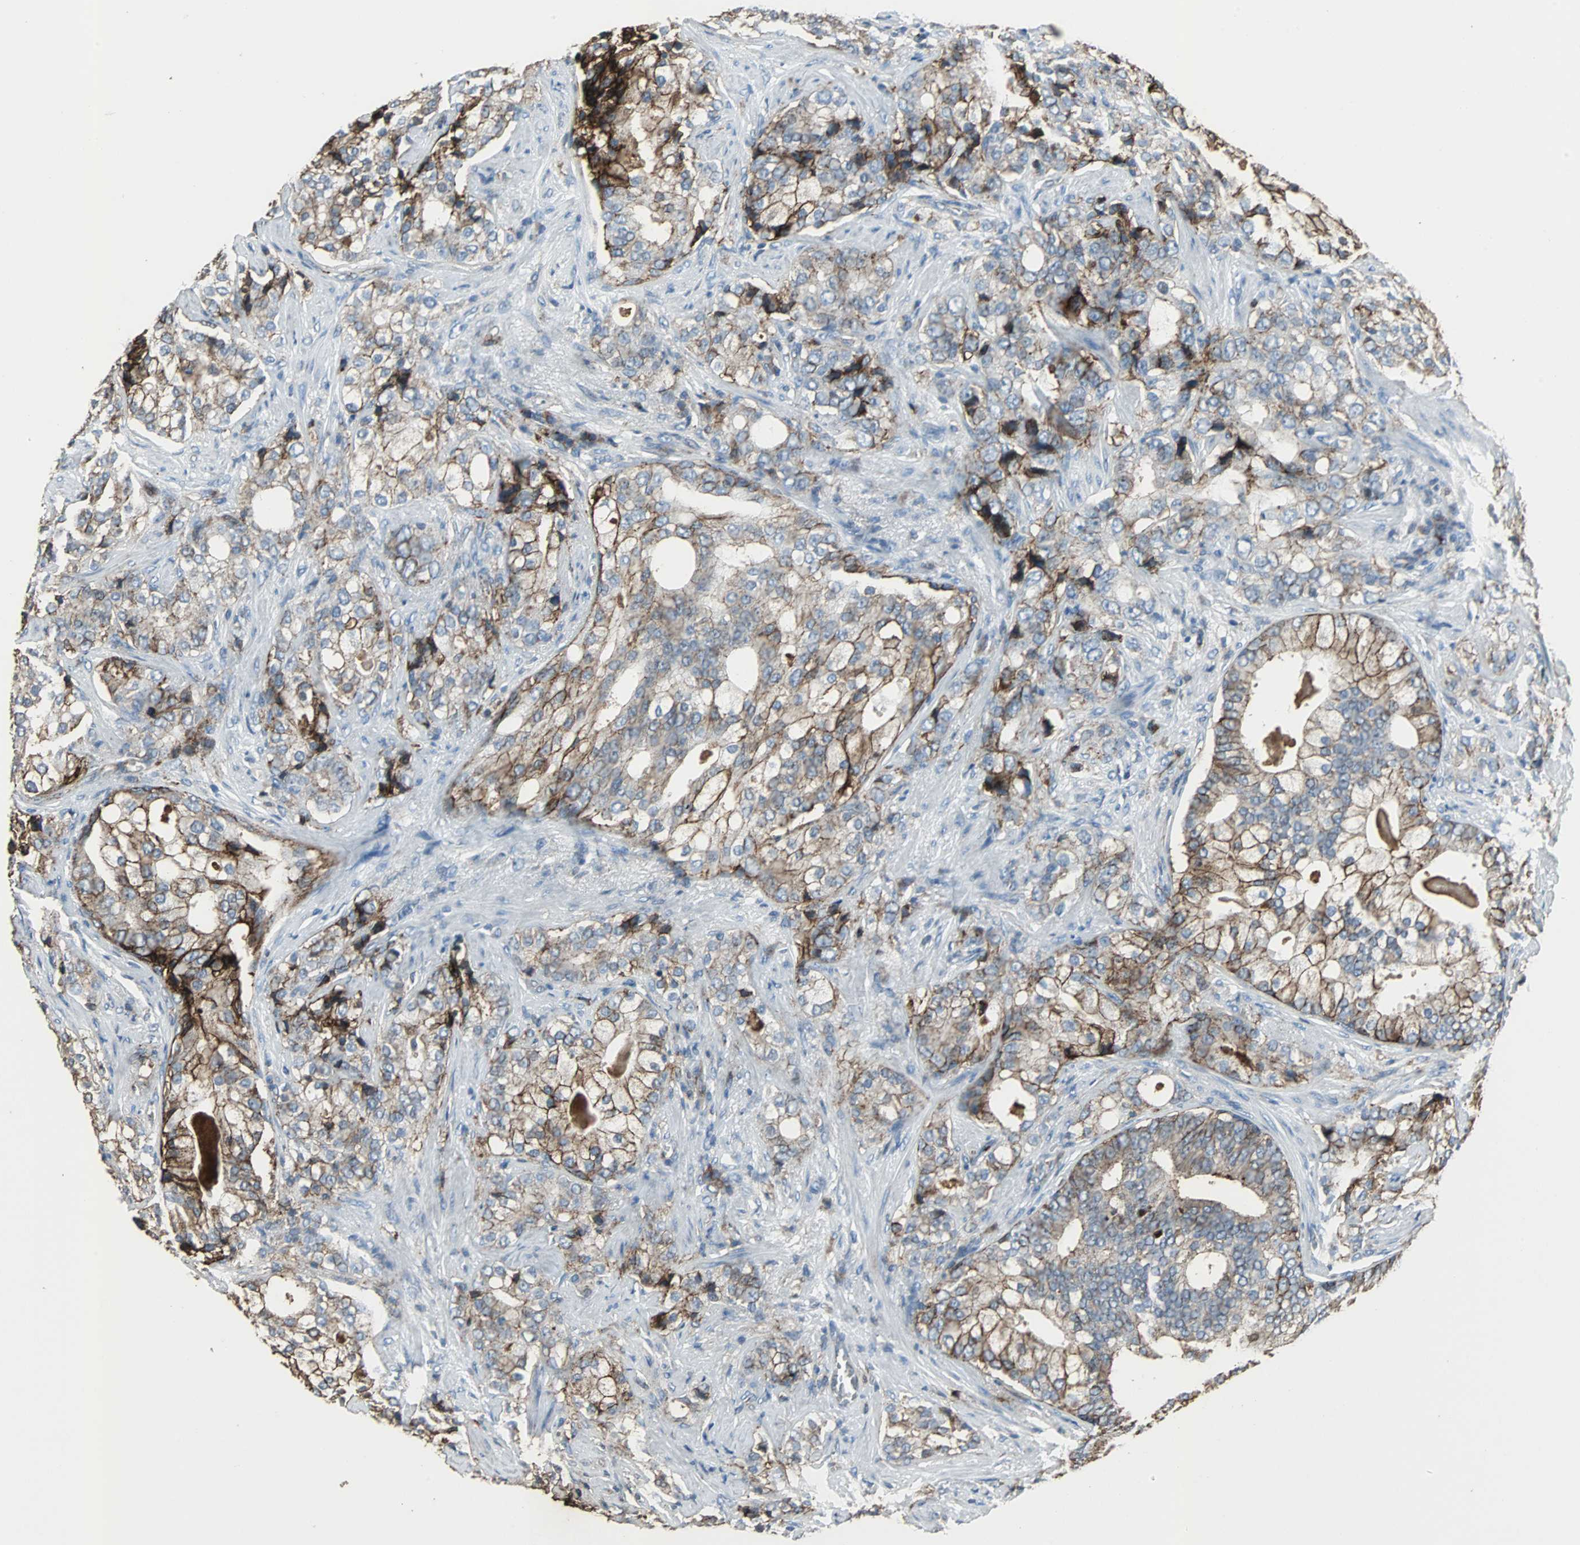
{"staining": {"intensity": "moderate", "quantity": ">75%", "location": "cytoplasmic/membranous"}, "tissue": "prostate cancer", "cell_type": "Tumor cells", "image_type": "cancer", "snomed": [{"axis": "morphology", "description": "Adenocarcinoma, Low grade"}, {"axis": "topography", "description": "Prostate"}], "caption": "DAB immunohistochemical staining of prostate cancer reveals moderate cytoplasmic/membranous protein staining in approximately >75% of tumor cells. (IHC, brightfield microscopy, high magnification).", "gene": "F11R", "patient": {"sex": "male", "age": 58}}